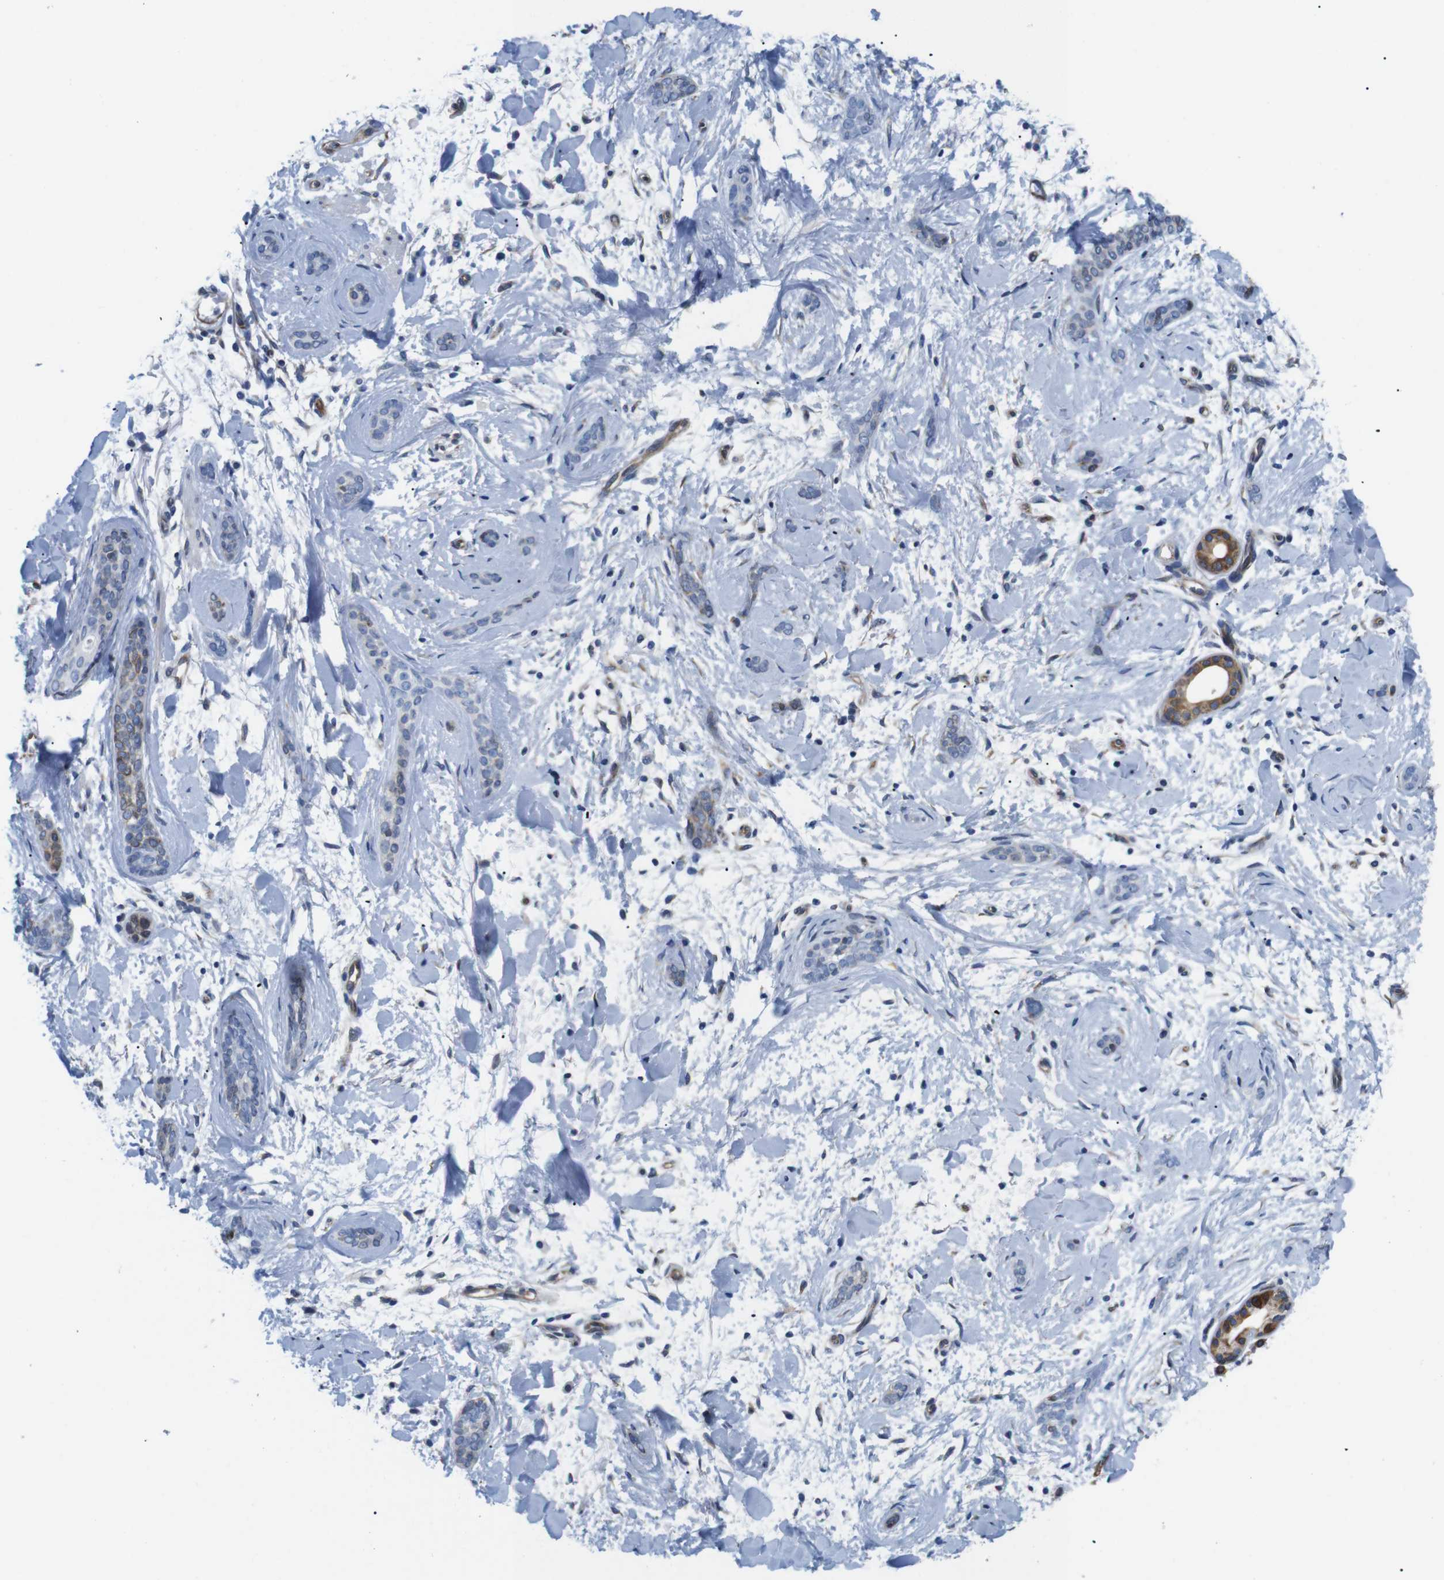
{"staining": {"intensity": "moderate", "quantity": "25%-75%", "location": "cytoplasmic/membranous"}, "tissue": "skin cancer", "cell_type": "Tumor cells", "image_type": "cancer", "snomed": [{"axis": "morphology", "description": "Basal cell carcinoma"}, {"axis": "morphology", "description": "Adnexal tumor, benign"}, {"axis": "topography", "description": "Skin"}], "caption": "Immunohistochemical staining of human skin basal cell carcinoma exhibits medium levels of moderate cytoplasmic/membranous protein positivity in approximately 25%-75% of tumor cells.", "gene": "HACD3", "patient": {"sex": "female", "age": 42}}